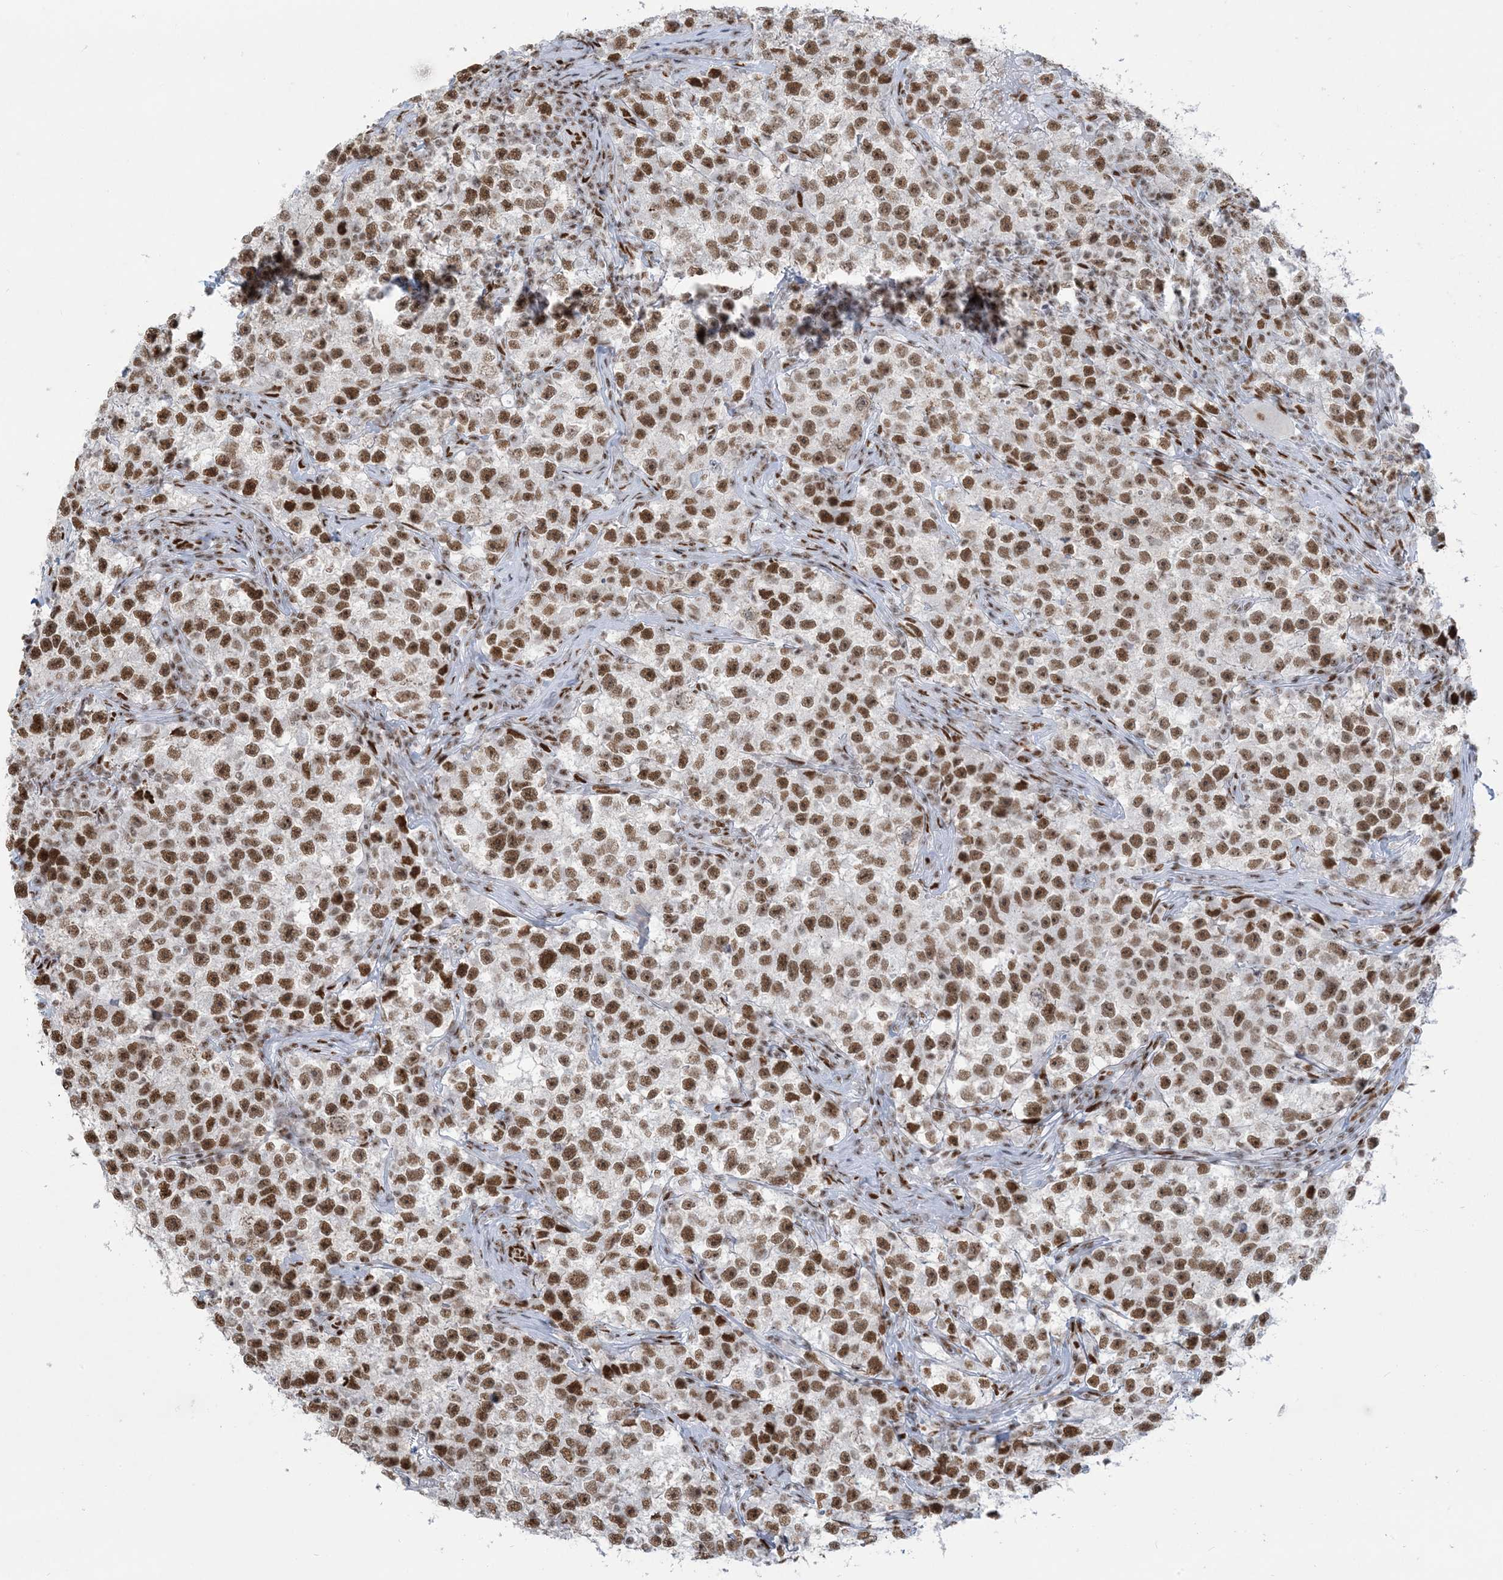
{"staining": {"intensity": "moderate", "quantity": ">75%", "location": "nuclear"}, "tissue": "testis cancer", "cell_type": "Tumor cells", "image_type": "cancer", "snomed": [{"axis": "morphology", "description": "Seminoma, NOS"}, {"axis": "topography", "description": "Testis"}], "caption": "Moderate nuclear protein positivity is present in approximately >75% of tumor cells in testis cancer (seminoma). The staining is performed using DAB (3,3'-diaminobenzidine) brown chromogen to label protein expression. The nuclei are counter-stained blue using hematoxylin.", "gene": "STAG1", "patient": {"sex": "male", "age": 22}}